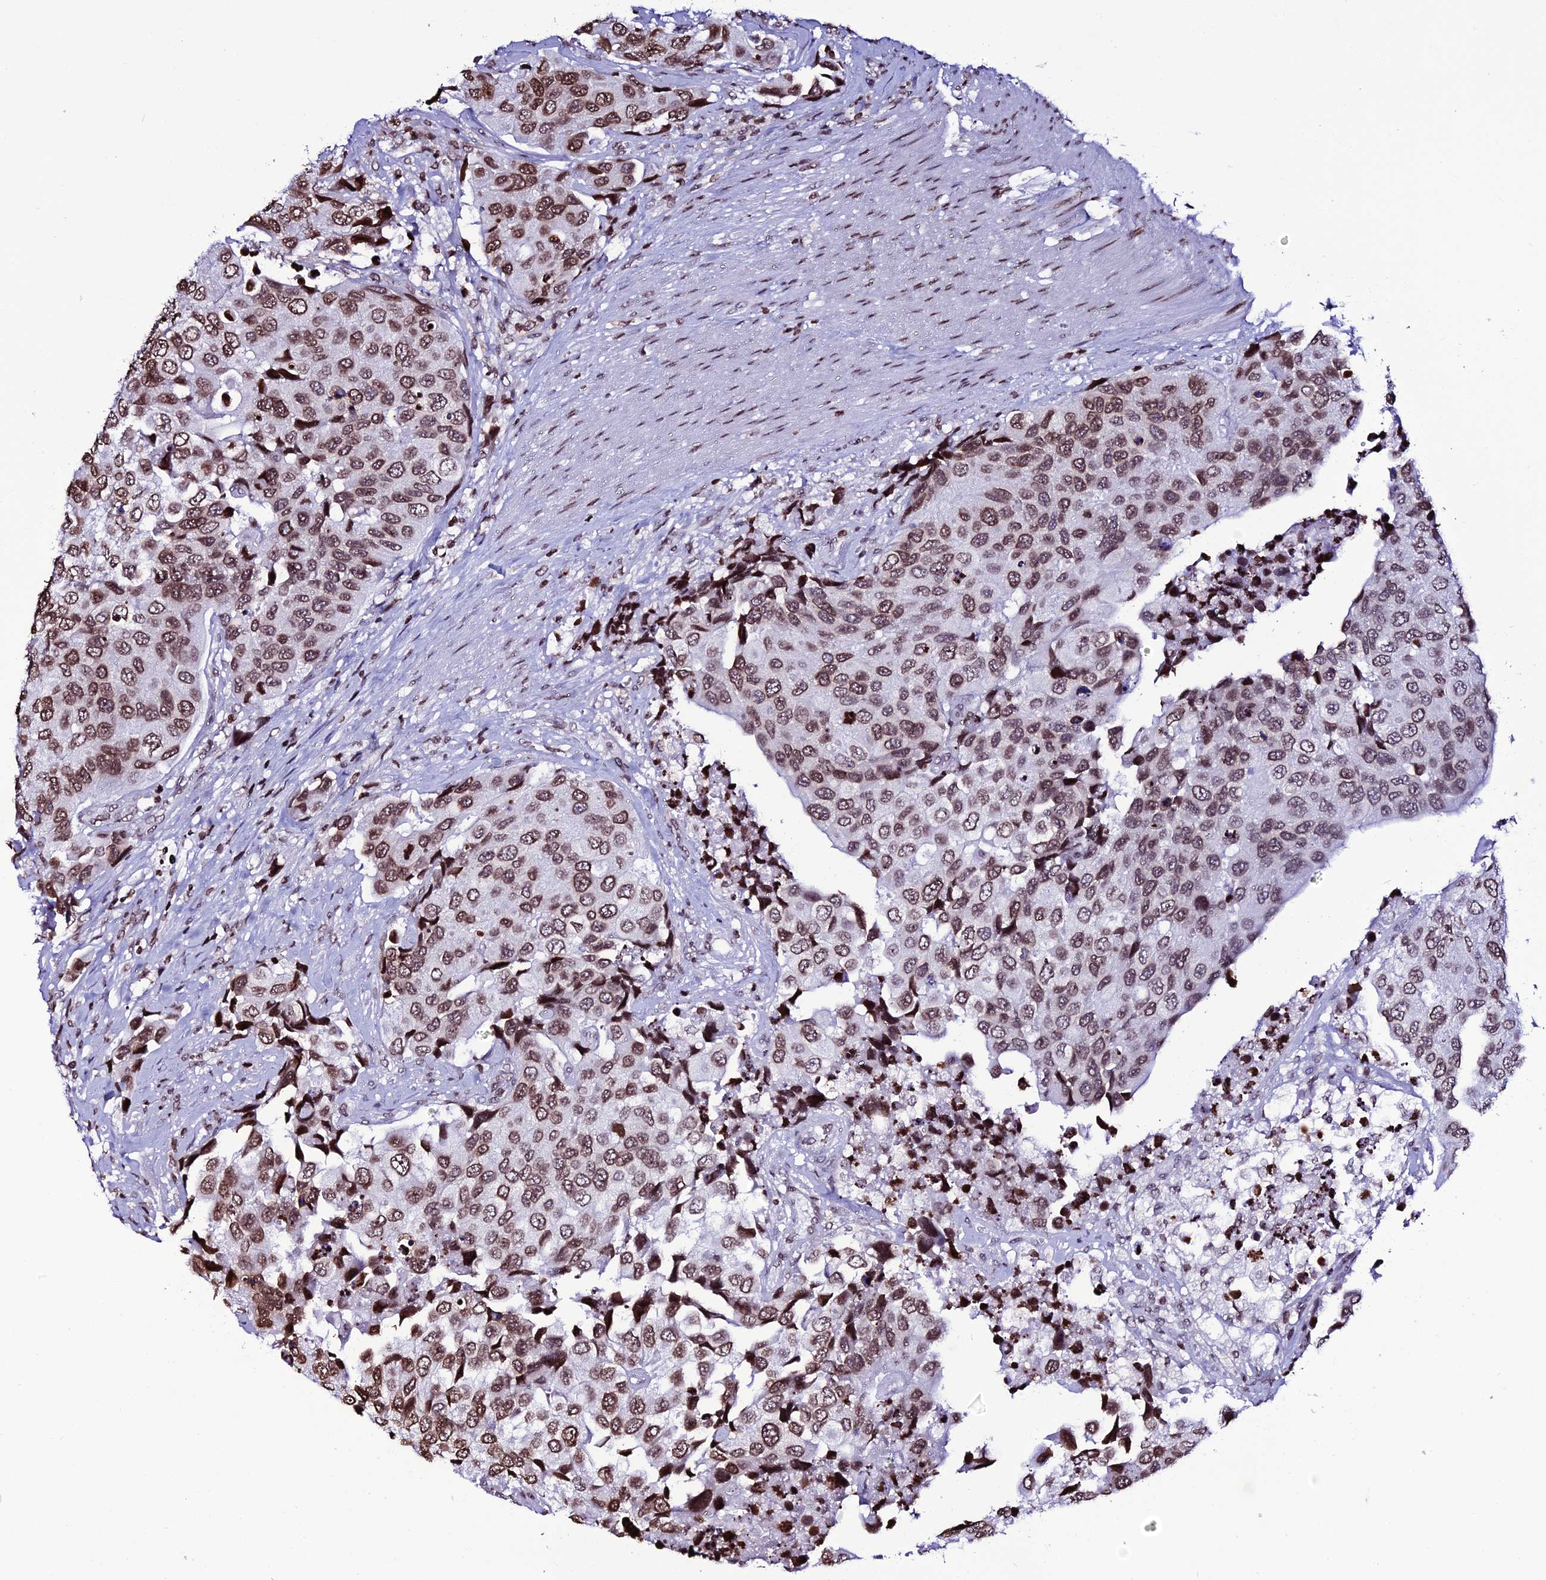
{"staining": {"intensity": "strong", "quantity": ">75%", "location": "nuclear"}, "tissue": "urothelial cancer", "cell_type": "Tumor cells", "image_type": "cancer", "snomed": [{"axis": "morphology", "description": "Urothelial carcinoma, High grade"}, {"axis": "topography", "description": "Urinary bladder"}], "caption": "The immunohistochemical stain highlights strong nuclear positivity in tumor cells of urothelial cancer tissue.", "gene": "MACROH2A2", "patient": {"sex": "male", "age": 74}}